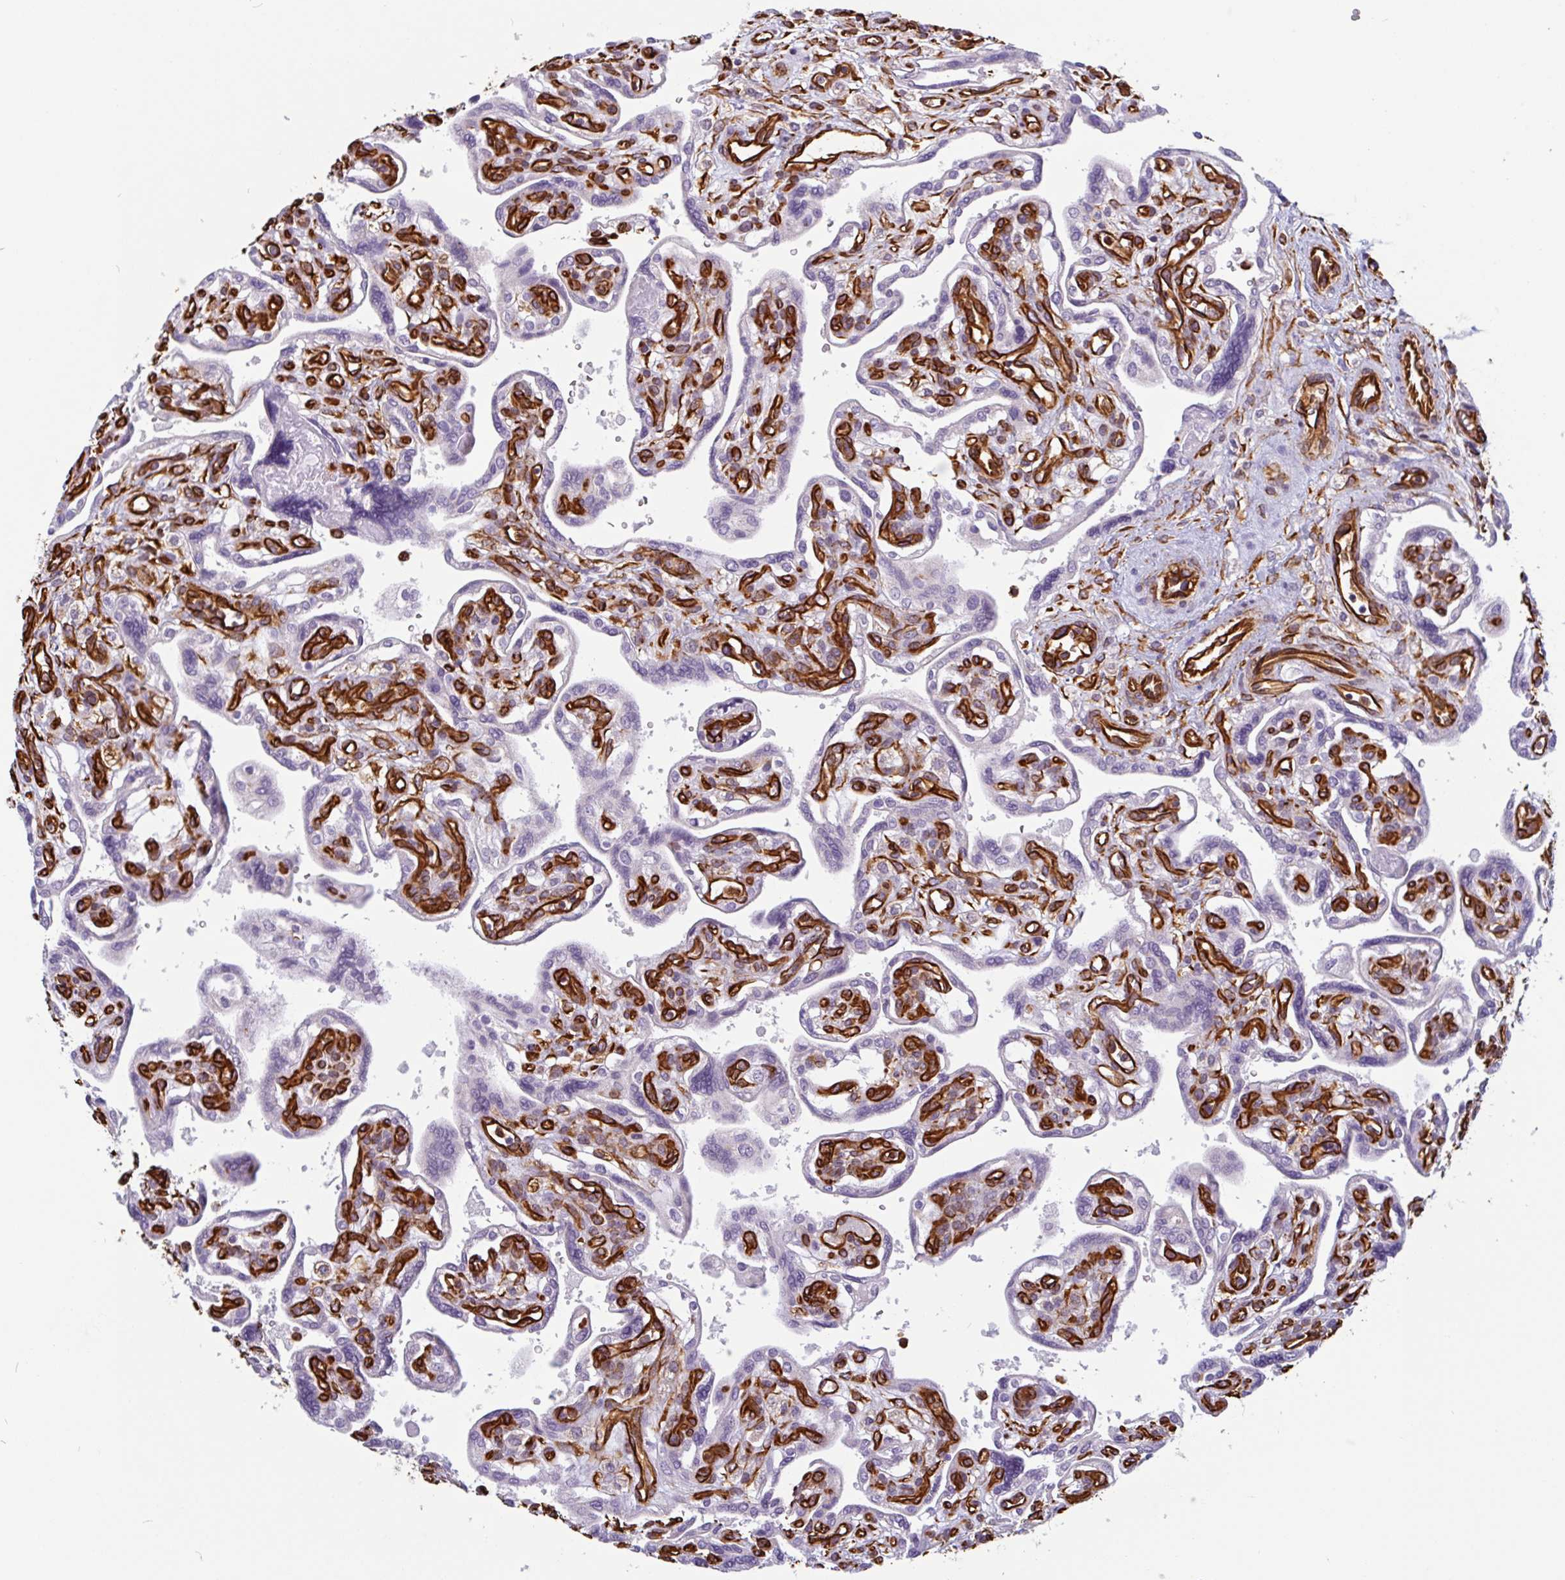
{"staining": {"intensity": "negative", "quantity": "none", "location": "none"}, "tissue": "placenta", "cell_type": "Decidual cells", "image_type": "normal", "snomed": [{"axis": "morphology", "description": "Normal tissue, NOS"}, {"axis": "topography", "description": "Placenta"}], "caption": "High power microscopy image of an immunohistochemistry (IHC) image of unremarkable placenta, revealing no significant positivity in decidual cells.", "gene": "PPFIA1", "patient": {"sex": "female", "age": 39}}